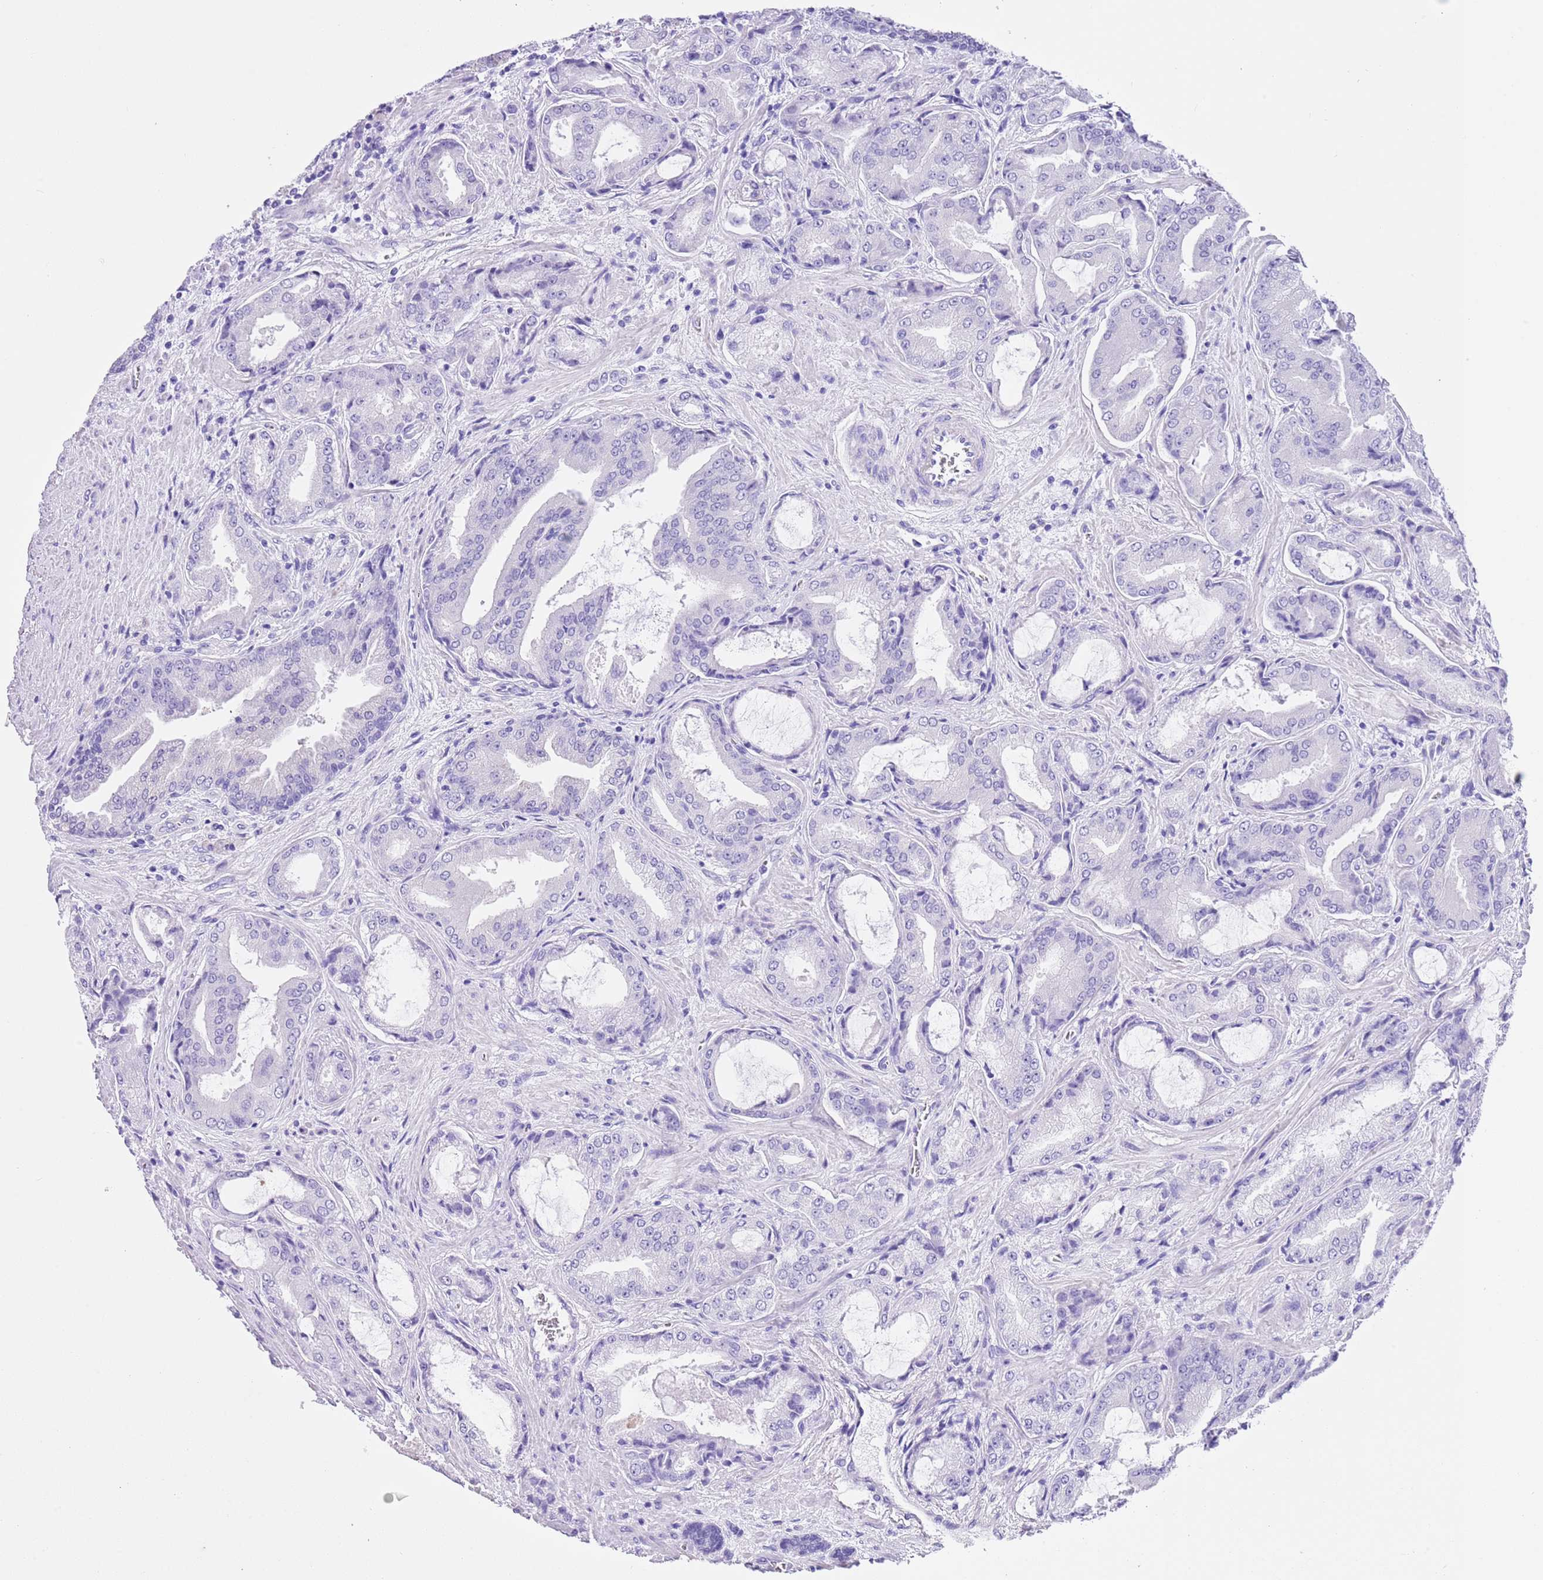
{"staining": {"intensity": "negative", "quantity": "none", "location": "none"}, "tissue": "prostate cancer", "cell_type": "Tumor cells", "image_type": "cancer", "snomed": [{"axis": "morphology", "description": "Adenocarcinoma, High grade"}, {"axis": "topography", "description": "Prostate"}], "caption": "Prostate cancer was stained to show a protein in brown. There is no significant positivity in tumor cells.", "gene": "TMEM185B", "patient": {"sex": "male", "age": 68}}